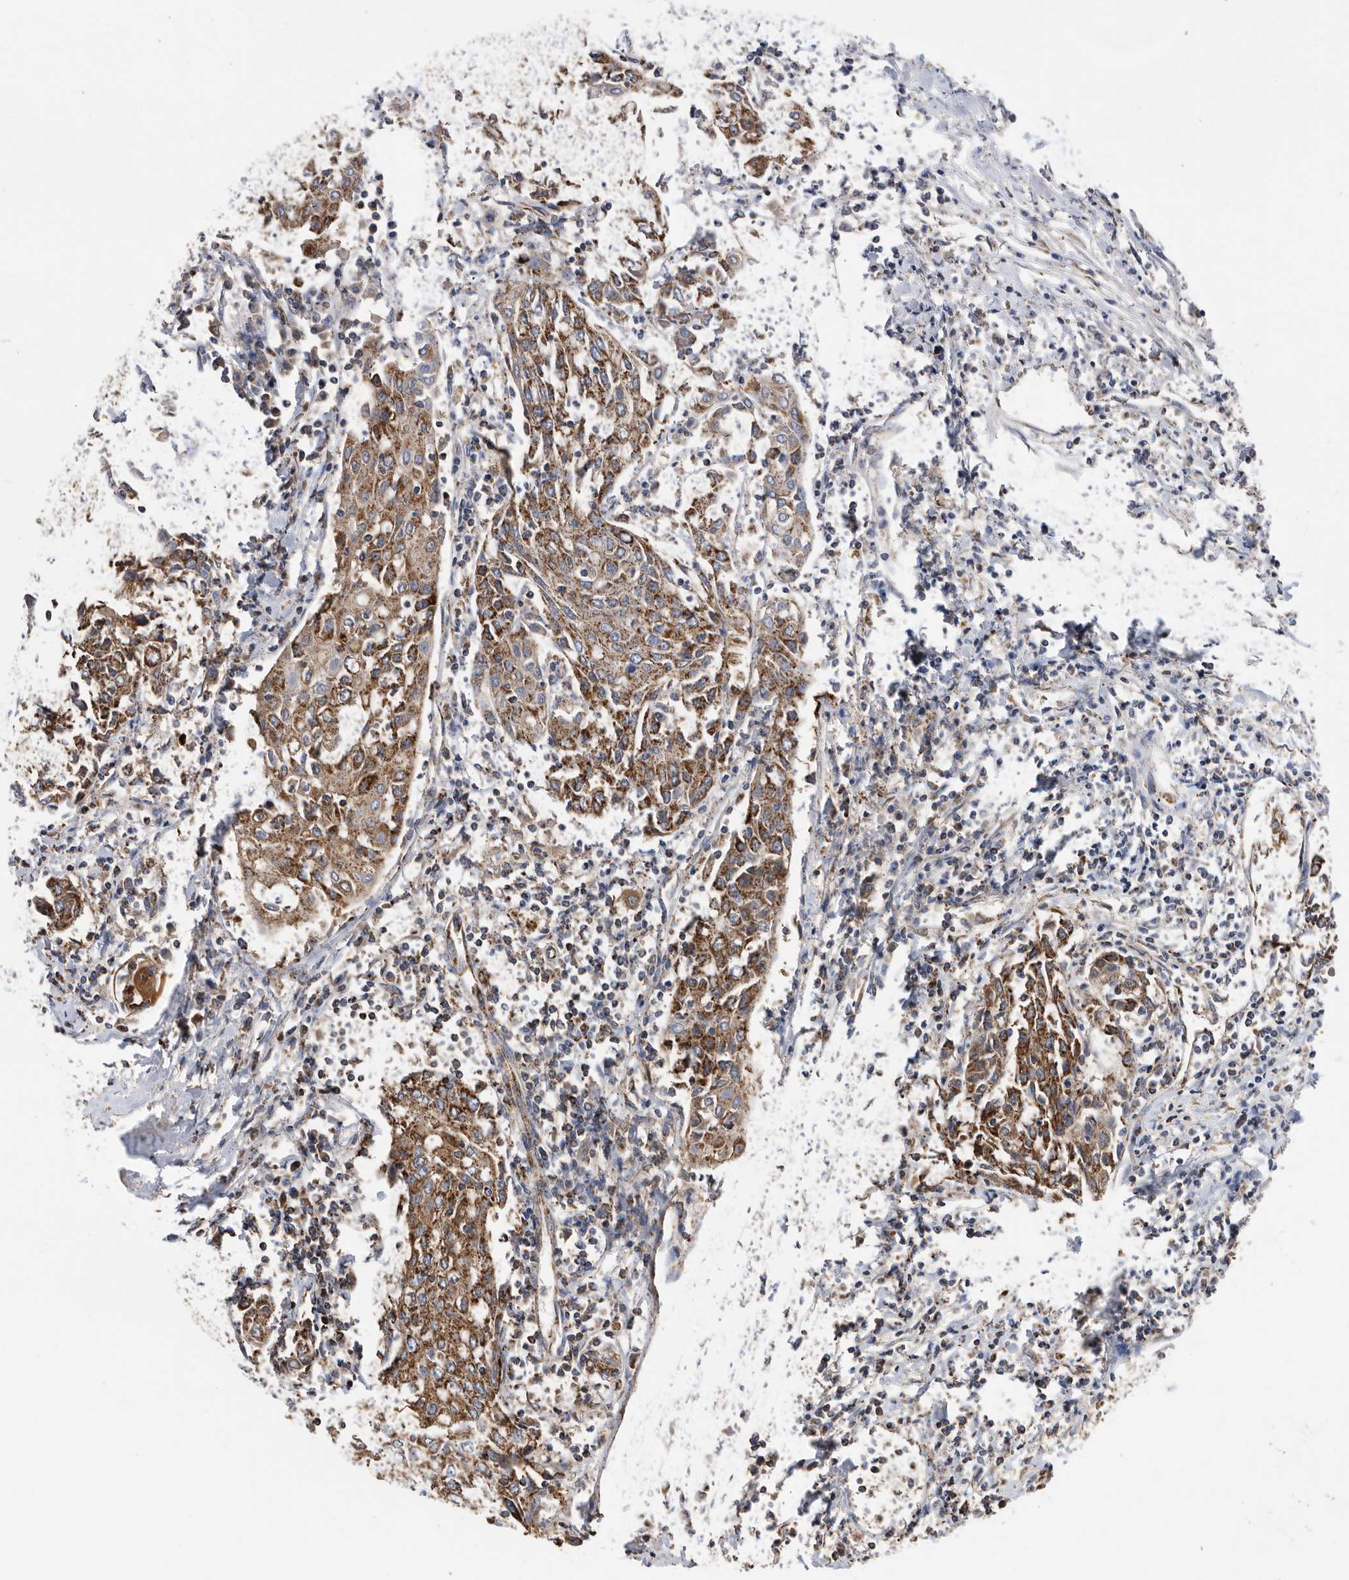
{"staining": {"intensity": "moderate", "quantity": ">75%", "location": "cytoplasmic/membranous"}, "tissue": "urothelial cancer", "cell_type": "Tumor cells", "image_type": "cancer", "snomed": [{"axis": "morphology", "description": "Urothelial carcinoma, High grade"}, {"axis": "topography", "description": "Urinary bladder"}], "caption": "A photomicrograph showing moderate cytoplasmic/membranous positivity in about >75% of tumor cells in urothelial carcinoma (high-grade), as visualized by brown immunohistochemical staining.", "gene": "WFDC1", "patient": {"sex": "female", "age": 85}}